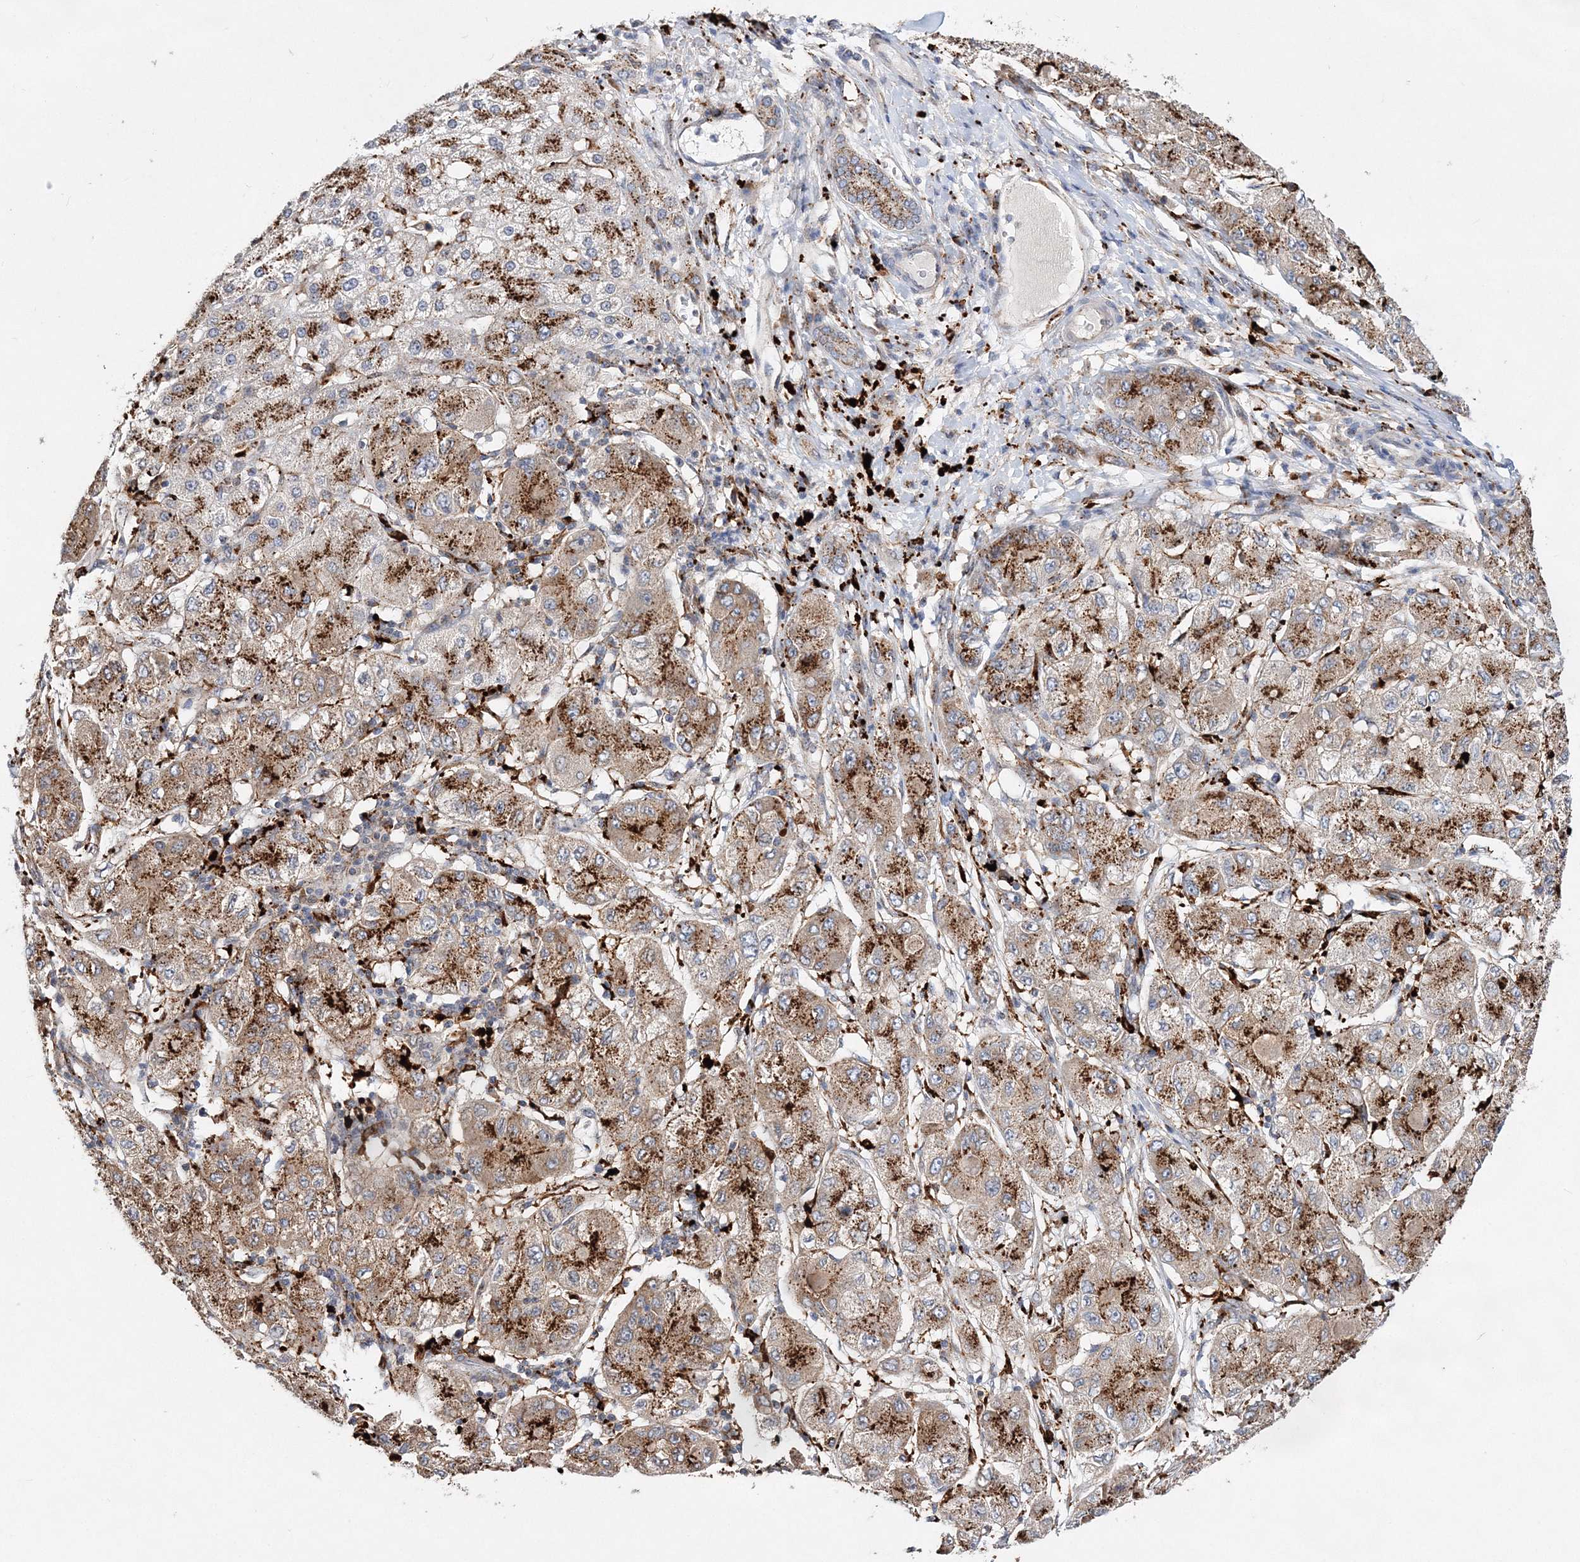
{"staining": {"intensity": "strong", "quantity": ">75%", "location": "cytoplasmic/membranous"}, "tissue": "liver cancer", "cell_type": "Tumor cells", "image_type": "cancer", "snomed": [{"axis": "morphology", "description": "Carcinoma, Hepatocellular, NOS"}, {"axis": "topography", "description": "Liver"}], "caption": "Immunohistochemistry (DAB (3,3'-diaminobenzidine)) staining of liver cancer (hepatocellular carcinoma) reveals strong cytoplasmic/membranous protein positivity in approximately >75% of tumor cells.", "gene": "C3orf38", "patient": {"sex": "male", "age": 80}}